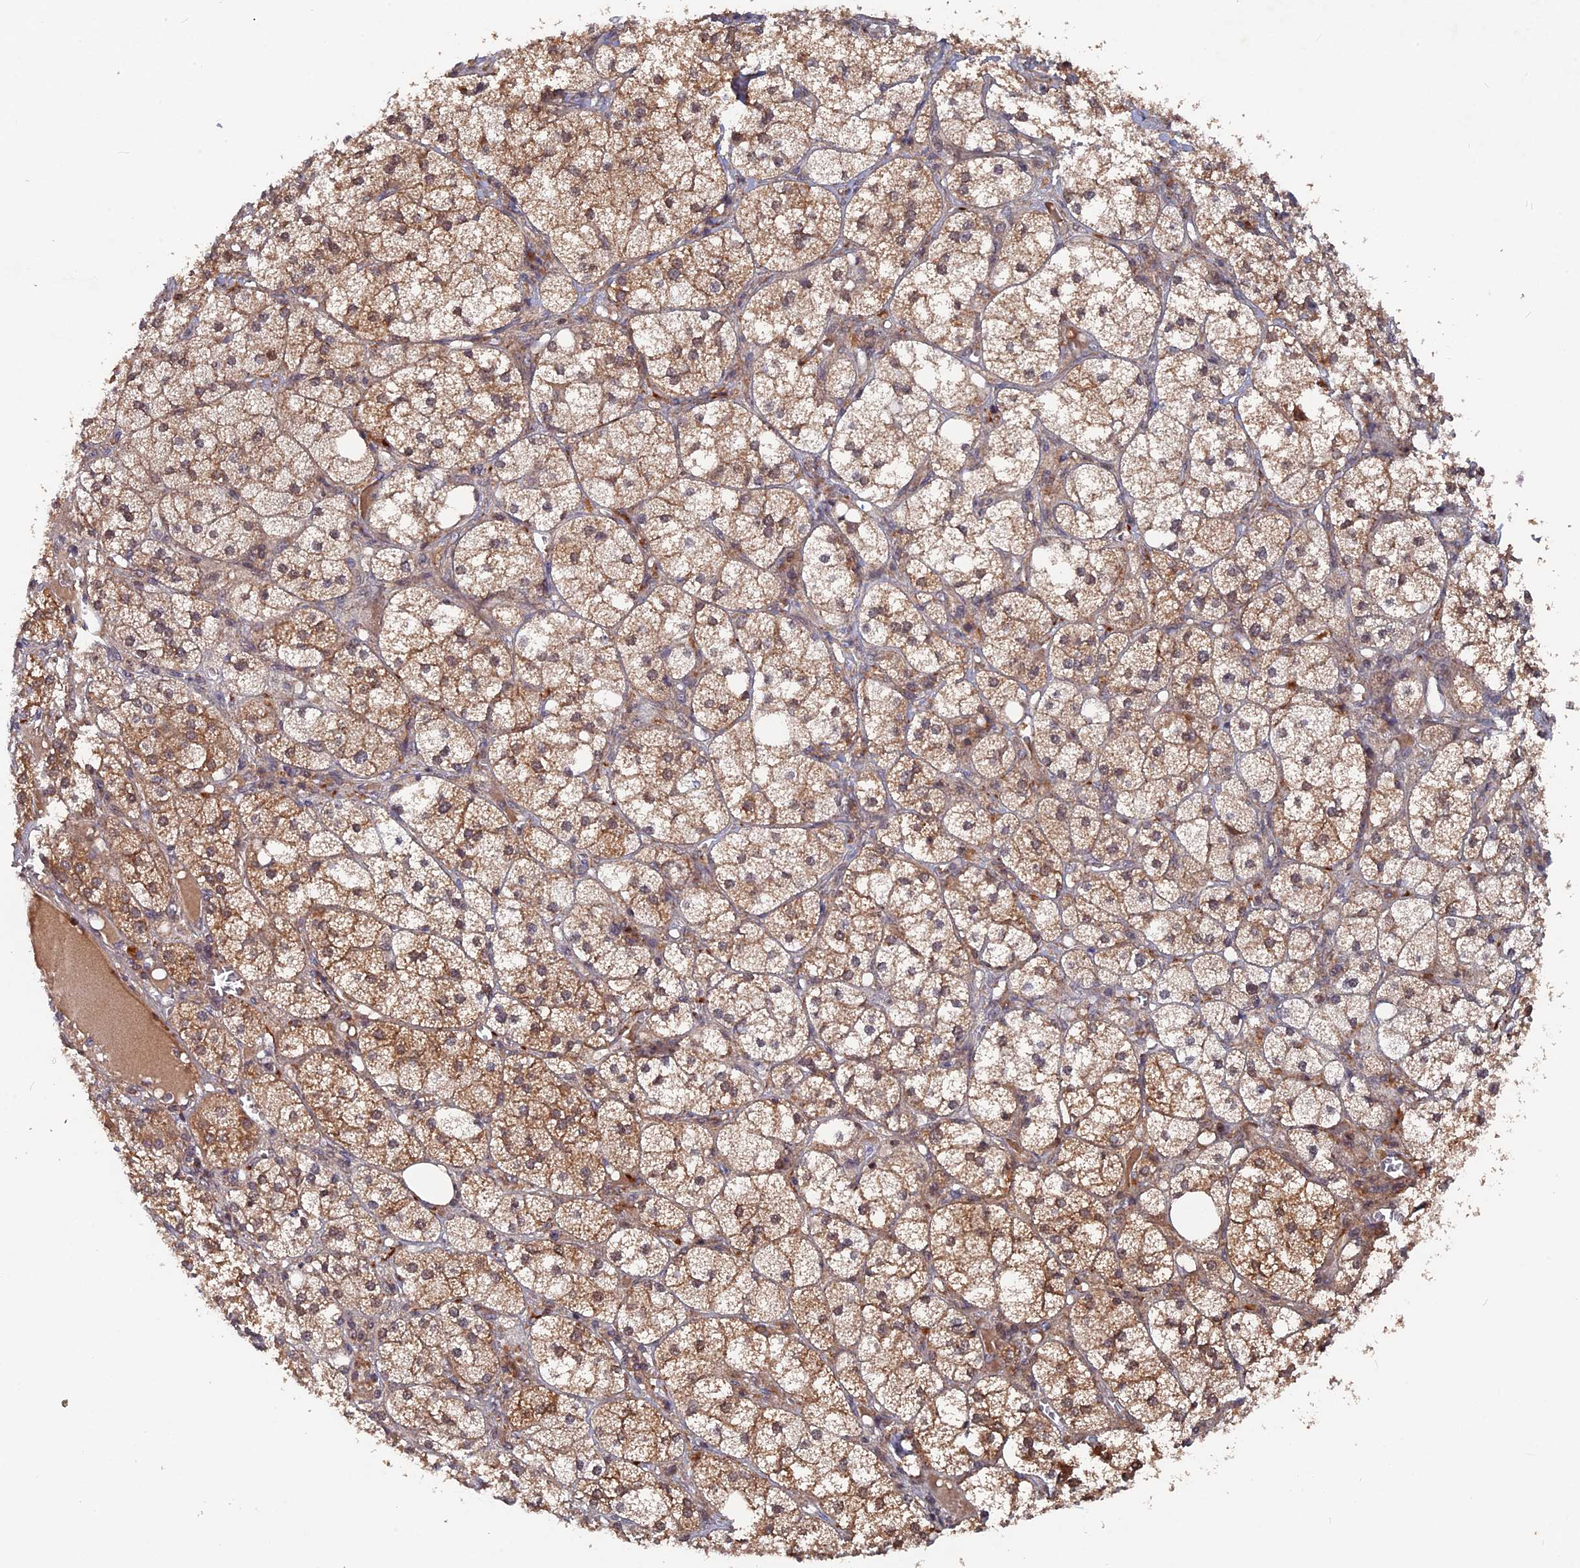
{"staining": {"intensity": "moderate", "quantity": ">75%", "location": "cytoplasmic/membranous,nuclear"}, "tissue": "adrenal gland", "cell_type": "Glandular cells", "image_type": "normal", "snomed": [{"axis": "morphology", "description": "Normal tissue, NOS"}, {"axis": "topography", "description": "Adrenal gland"}], "caption": "Immunohistochemistry of benign adrenal gland reveals medium levels of moderate cytoplasmic/membranous,nuclear positivity in approximately >75% of glandular cells. The staining is performed using DAB brown chromogen to label protein expression. The nuclei are counter-stained blue using hematoxylin.", "gene": "TMC5", "patient": {"sex": "female", "age": 61}}